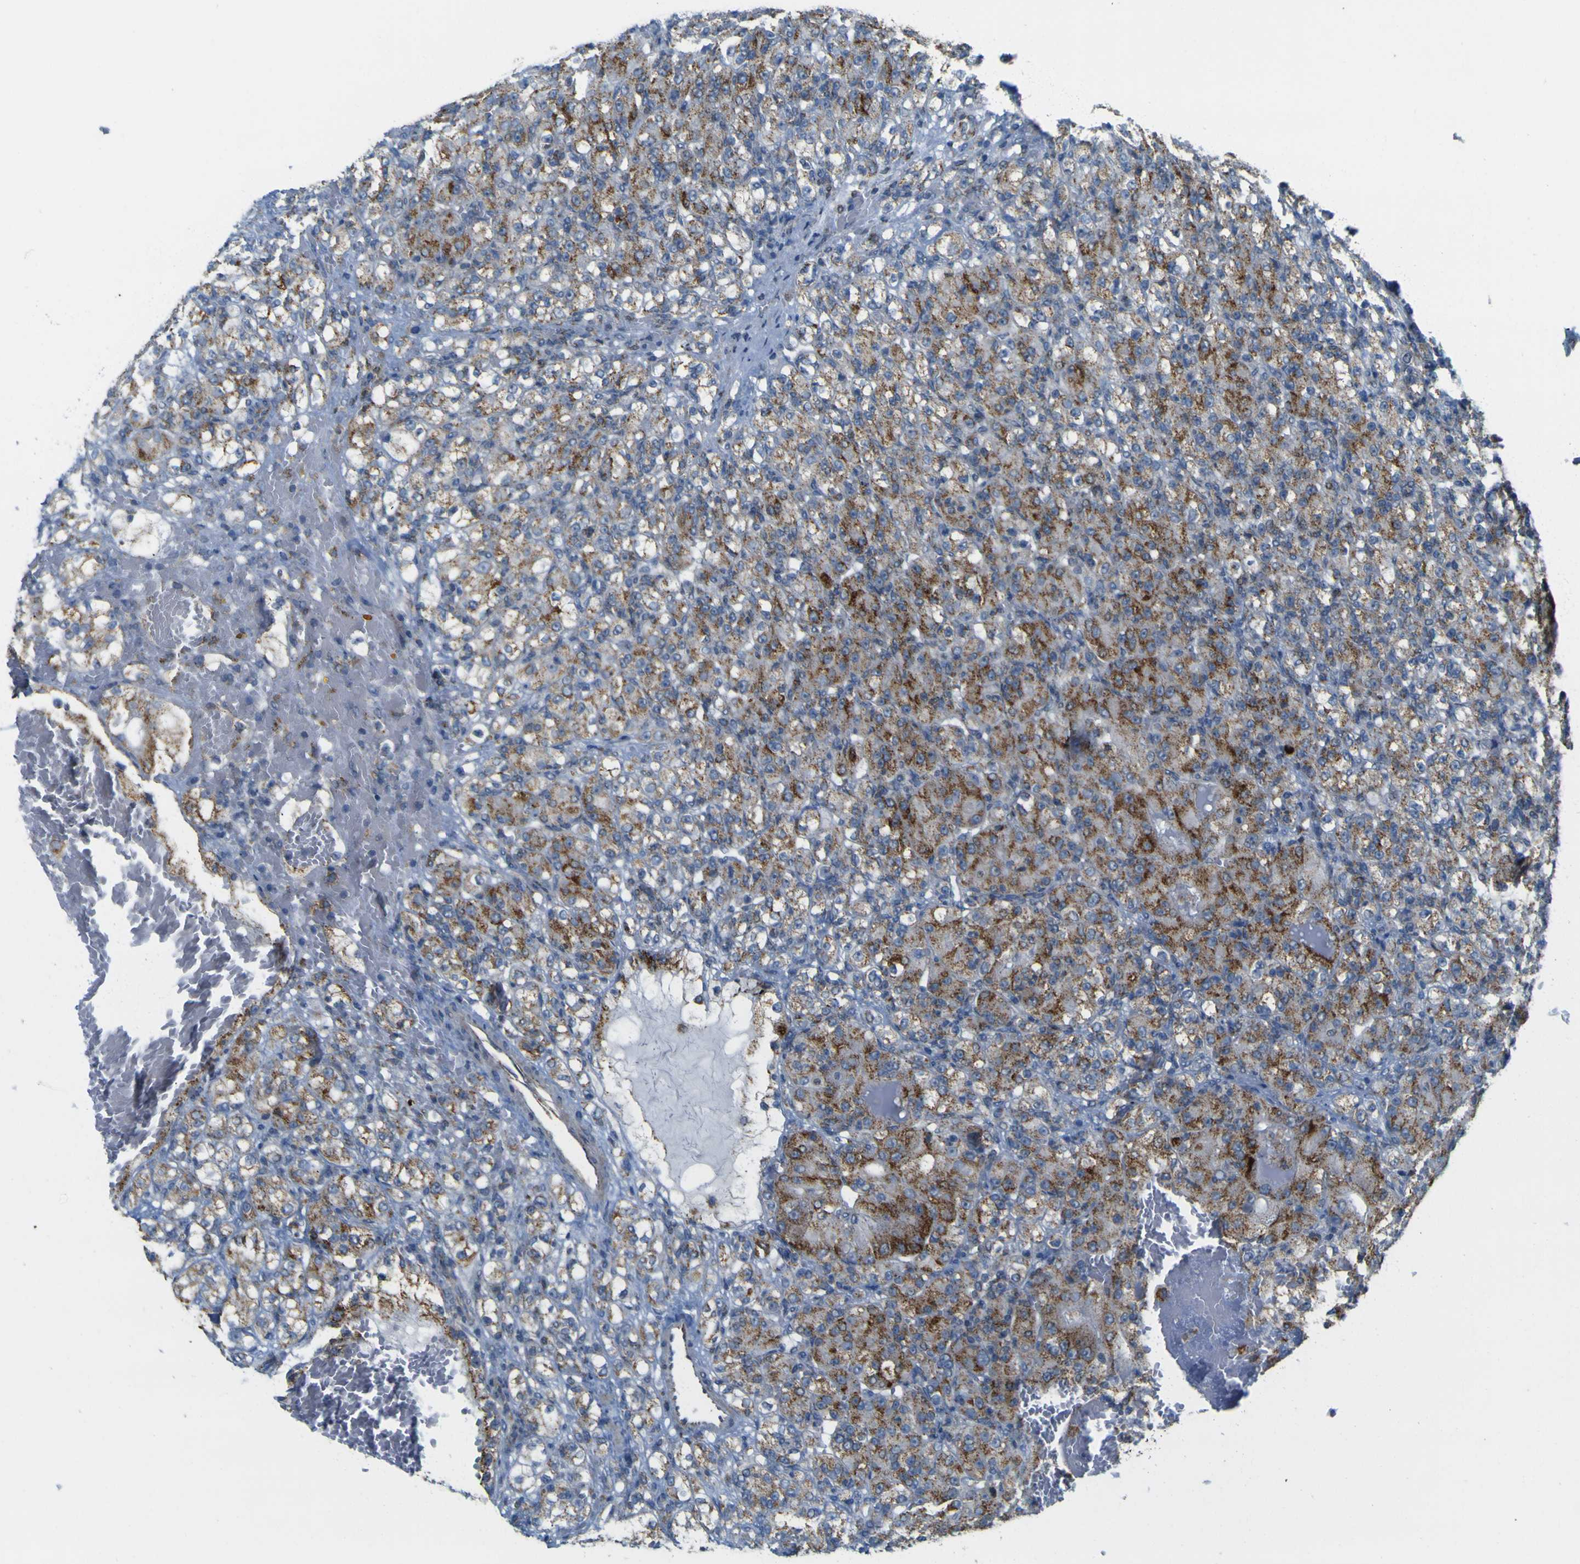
{"staining": {"intensity": "moderate", "quantity": ">75%", "location": "cytoplasmic/membranous"}, "tissue": "renal cancer", "cell_type": "Tumor cells", "image_type": "cancer", "snomed": [{"axis": "morphology", "description": "Adenocarcinoma, NOS"}, {"axis": "topography", "description": "Kidney"}], "caption": "Immunohistochemical staining of human renal cancer exhibits medium levels of moderate cytoplasmic/membranous staining in about >75% of tumor cells.", "gene": "ACBD5", "patient": {"sex": "male", "age": 61}}